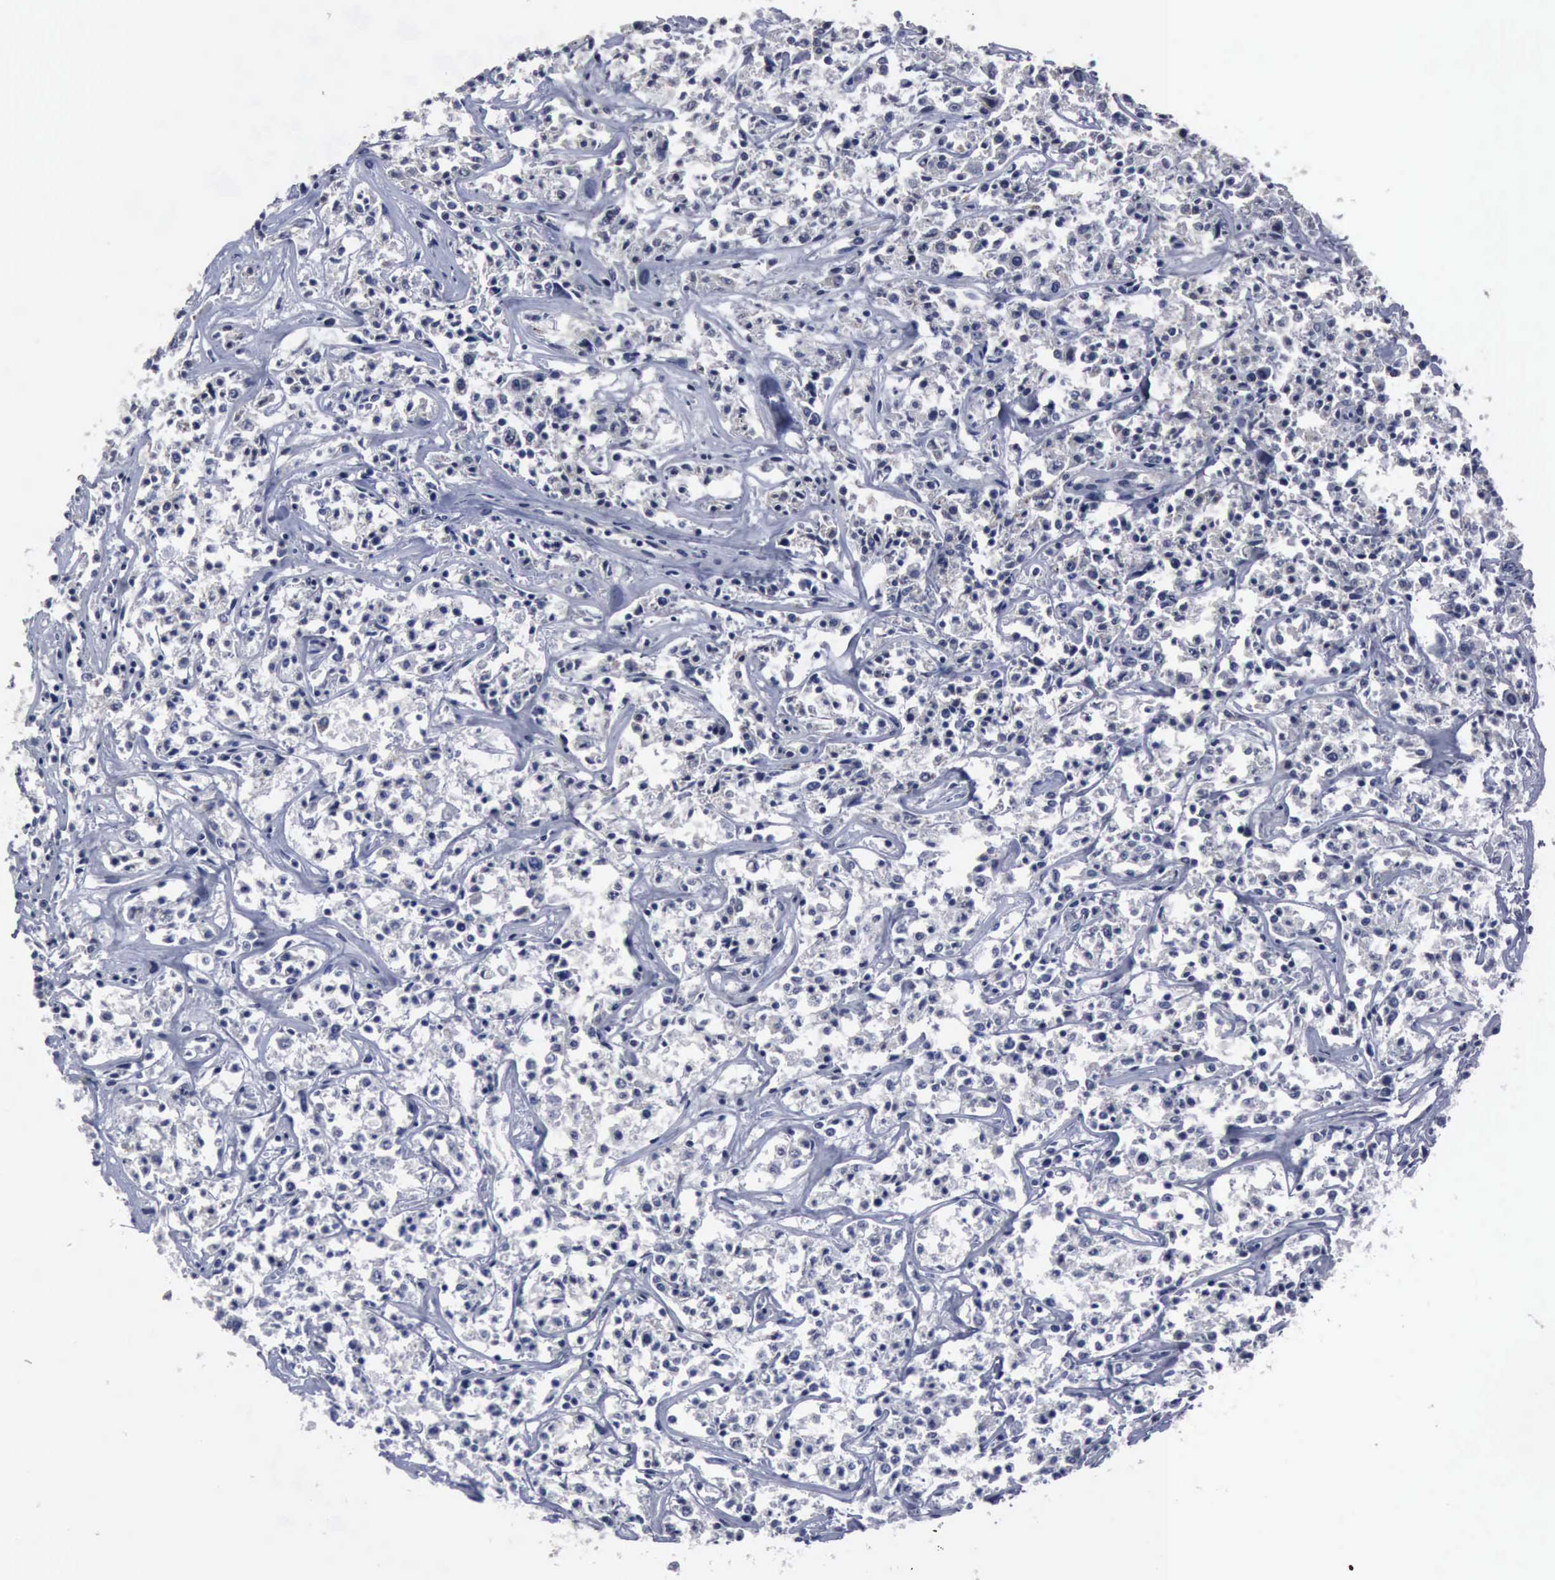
{"staining": {"intensity": "negative", "quantity": "none", "location": "none"}, "tissue": "lymphoma", "cell_type": "Tumor cells", "image_type": "cancer", "snomed": [{"axis": "morphology", "description": "Malignant lymphoma, non-Hodgkin's type, Low grade"}, {"axis": "topography", "description": "Small intestine"}], "caption": "Immunohistochemistry of malignant lymphoma, non-Hodgkin's type (low-grade) demonstrates no expression in tumor cells.", "gene": "MYO18B", "patient": {"sex": "female", "age": 59}}